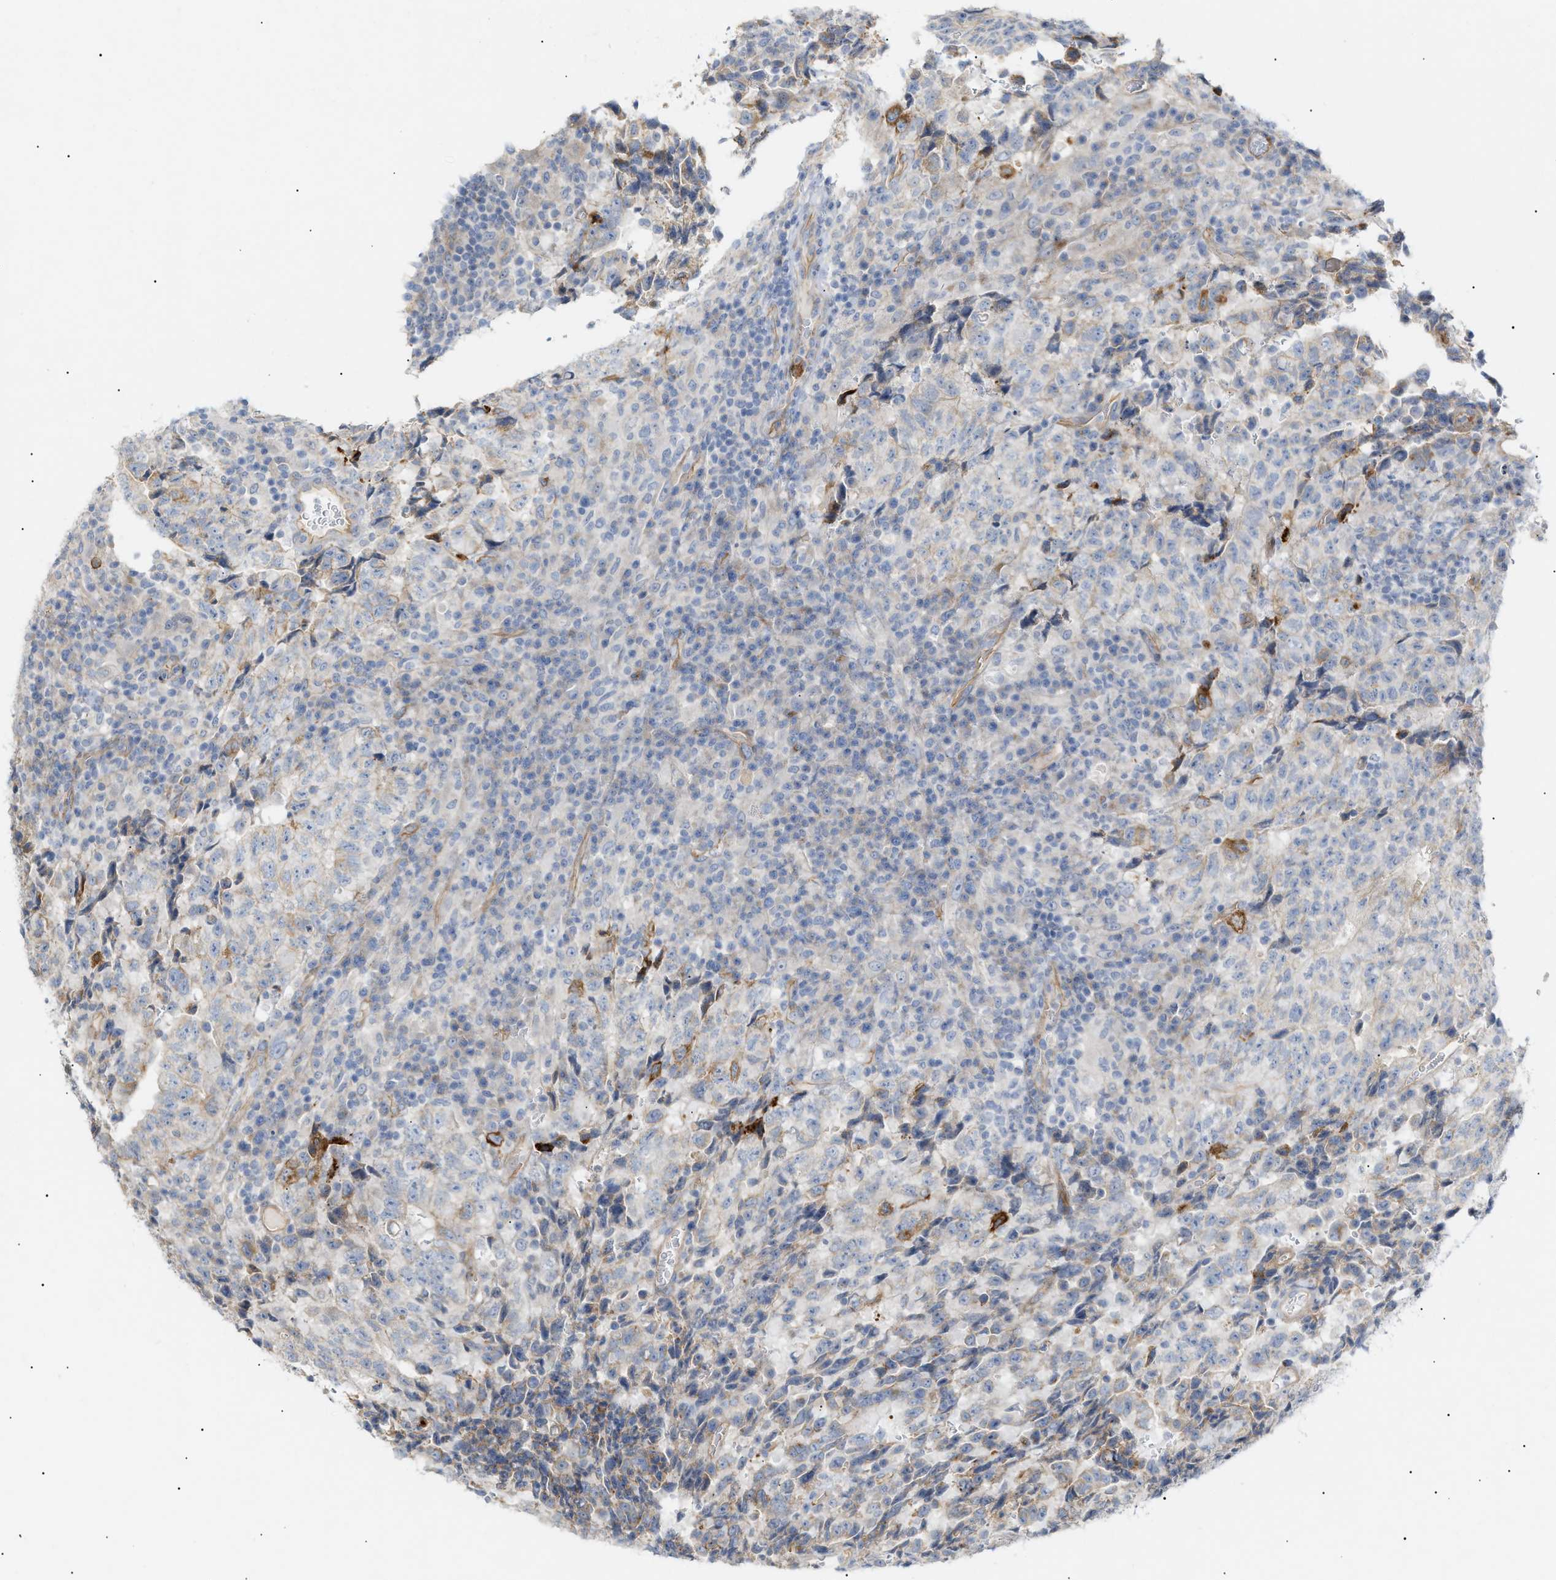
{"staining": {"intensity": "negative", "quantity": "none", "location": "none"}, "tissue": "testis cancer", "cell_type": "Tumor cells", "image_type": "cancer", "snomed": [{"axis": "morphology", "description": "Necrosis, NOS"}, {"axis": "morphology", "description": "Carcinoma, Embryonal, NOS"}, {"axis": "topography", "description": "Testis"}], "caption": "IHC micrograph of testis cancer stained for a protein (brown), which exhibits no positivity in tumor cells.", "gene": "ZFHX2", "patient": {"sex": "male", "age": 19}}